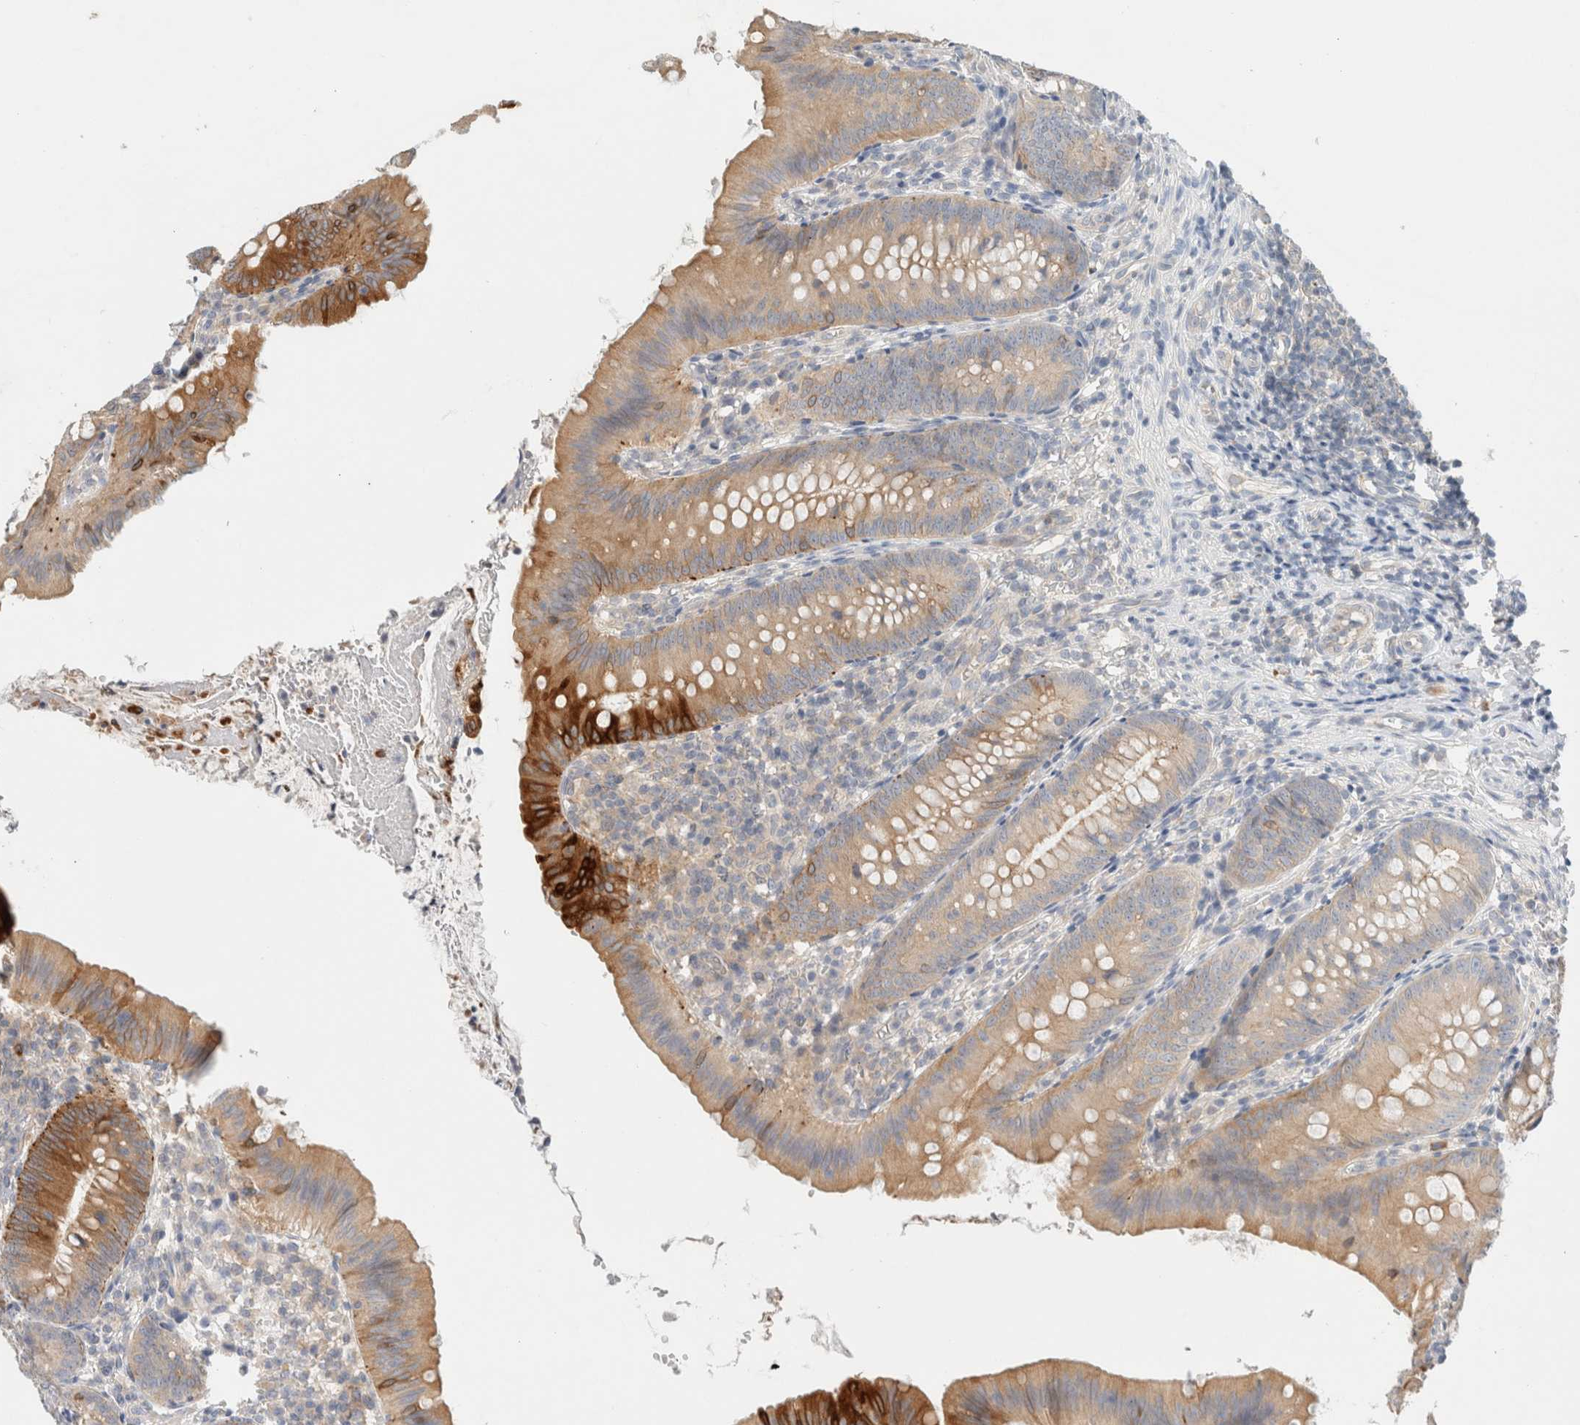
{"staining": {"intensity": "strong", "quantity": "<25%", "location": "cytoplasmic/membranous"}, "tissue": "appendix", "cell_type": "Glandular cells", "image_type": "normal", "snomed": [{"axis": "morphology", "description": "Normal tissue, NOS"}, {"axis": "topography", "description": "Appendix"}], "caption": "Immunohistochemistry (IHC) photomicrograph of benign appendix stained for a protein (brown), which displays medium levels of strong cytoplasmic/membranous positivity in approximately <25% of glandular cells.", "gene": "SDR16C5", "patient": {"sex": "male", "age": 1}}